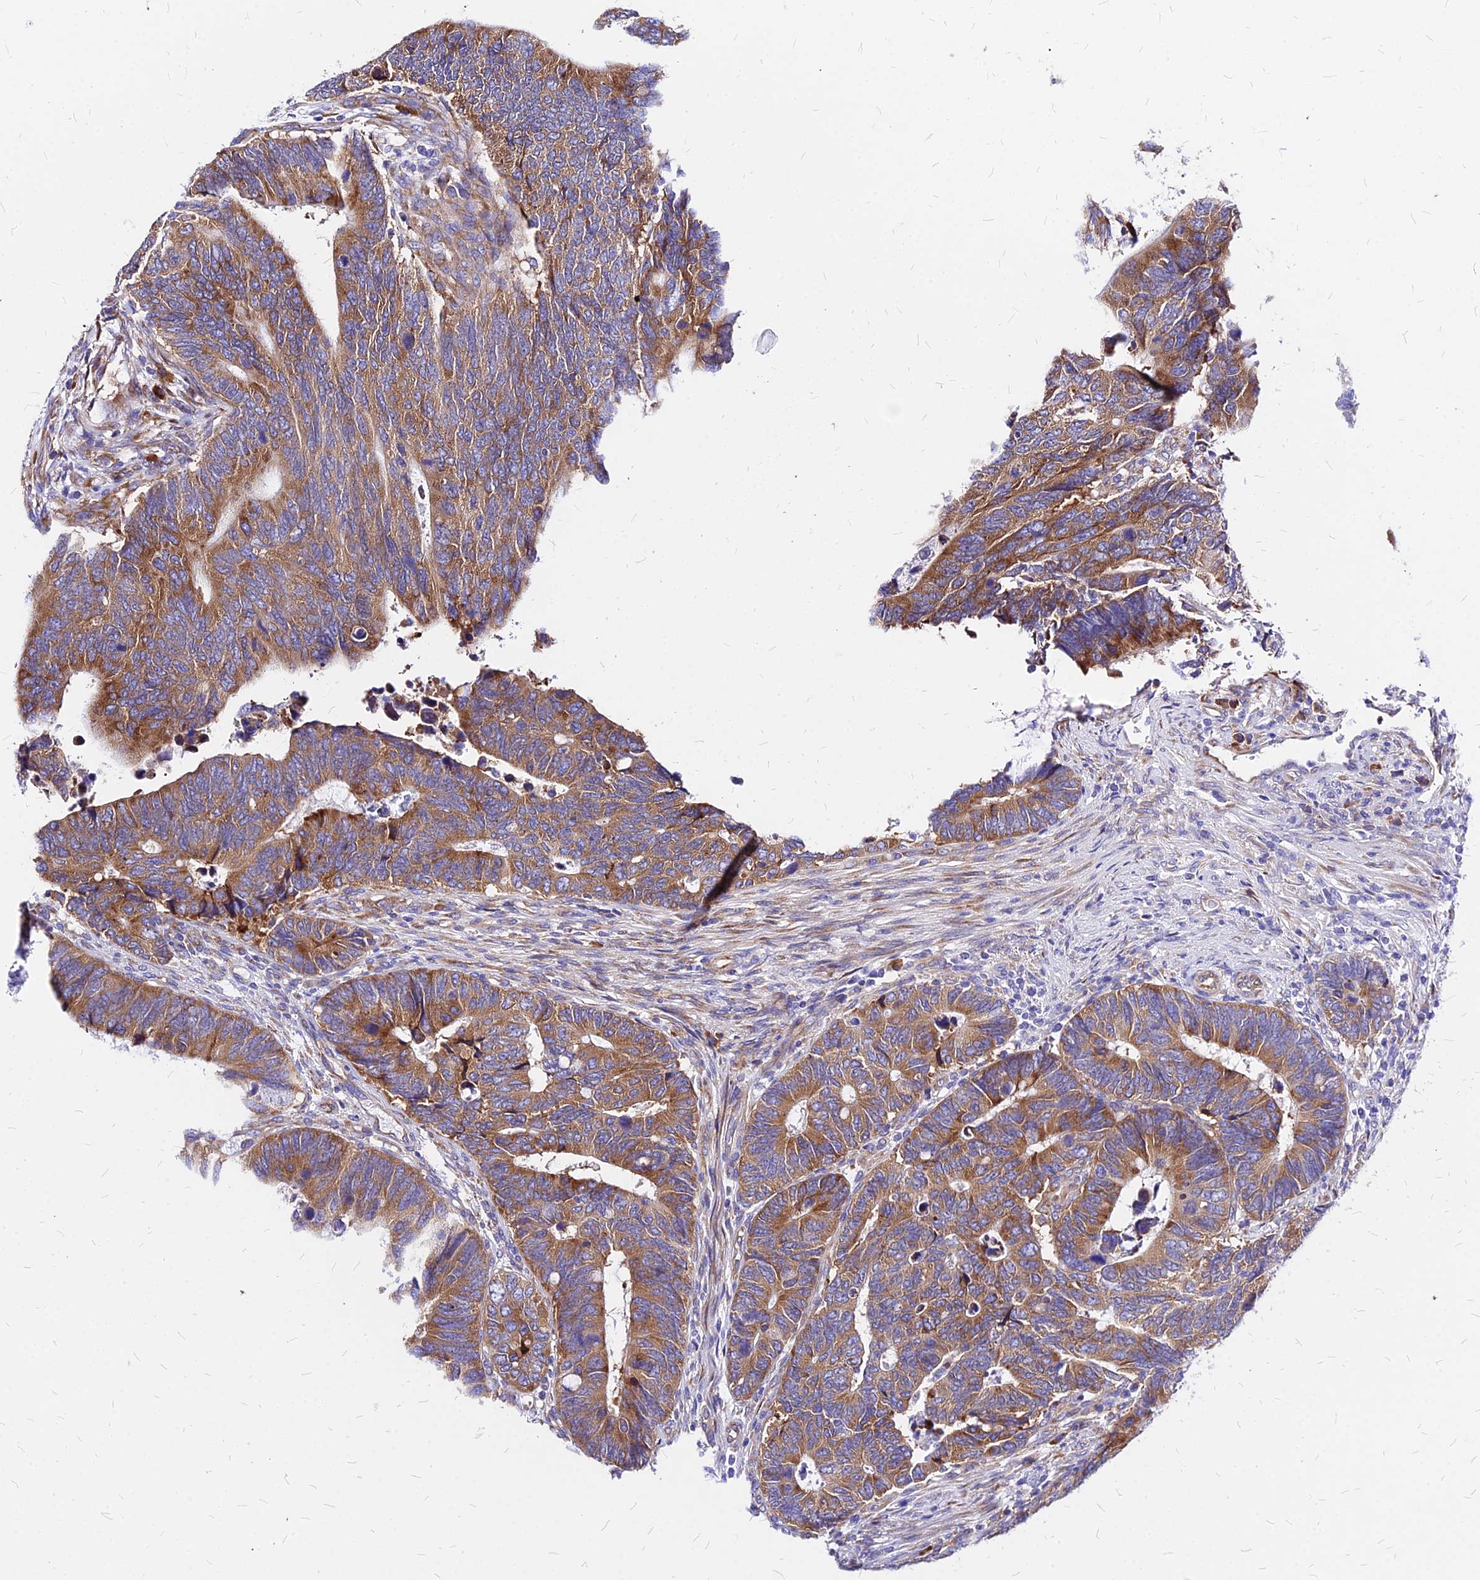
{"staining": {"intensity": "moderate", "quantity": ">75%", "location": "cytoplasmic/membranous"}, "tissue": "colorectal cancer", "cell_type": "Tumor cells", "image_type": "cancer", "snomed": [{"axis": "morphology", "description": "Adenocarcinoma, NOS"}, {"axis": "topography", "description": "Colon"}], "caption": "Colorectal cancer was stained to show a protein in brown. There is medium levels of moderate cytoplasmic/membranous positivity in approximately >75% of tumor cells. (brown staining indicates protein expression, while blue staining denotes nuclei).", "gene": "RPL19", "patient": {"sex": "male", "age": 87}}